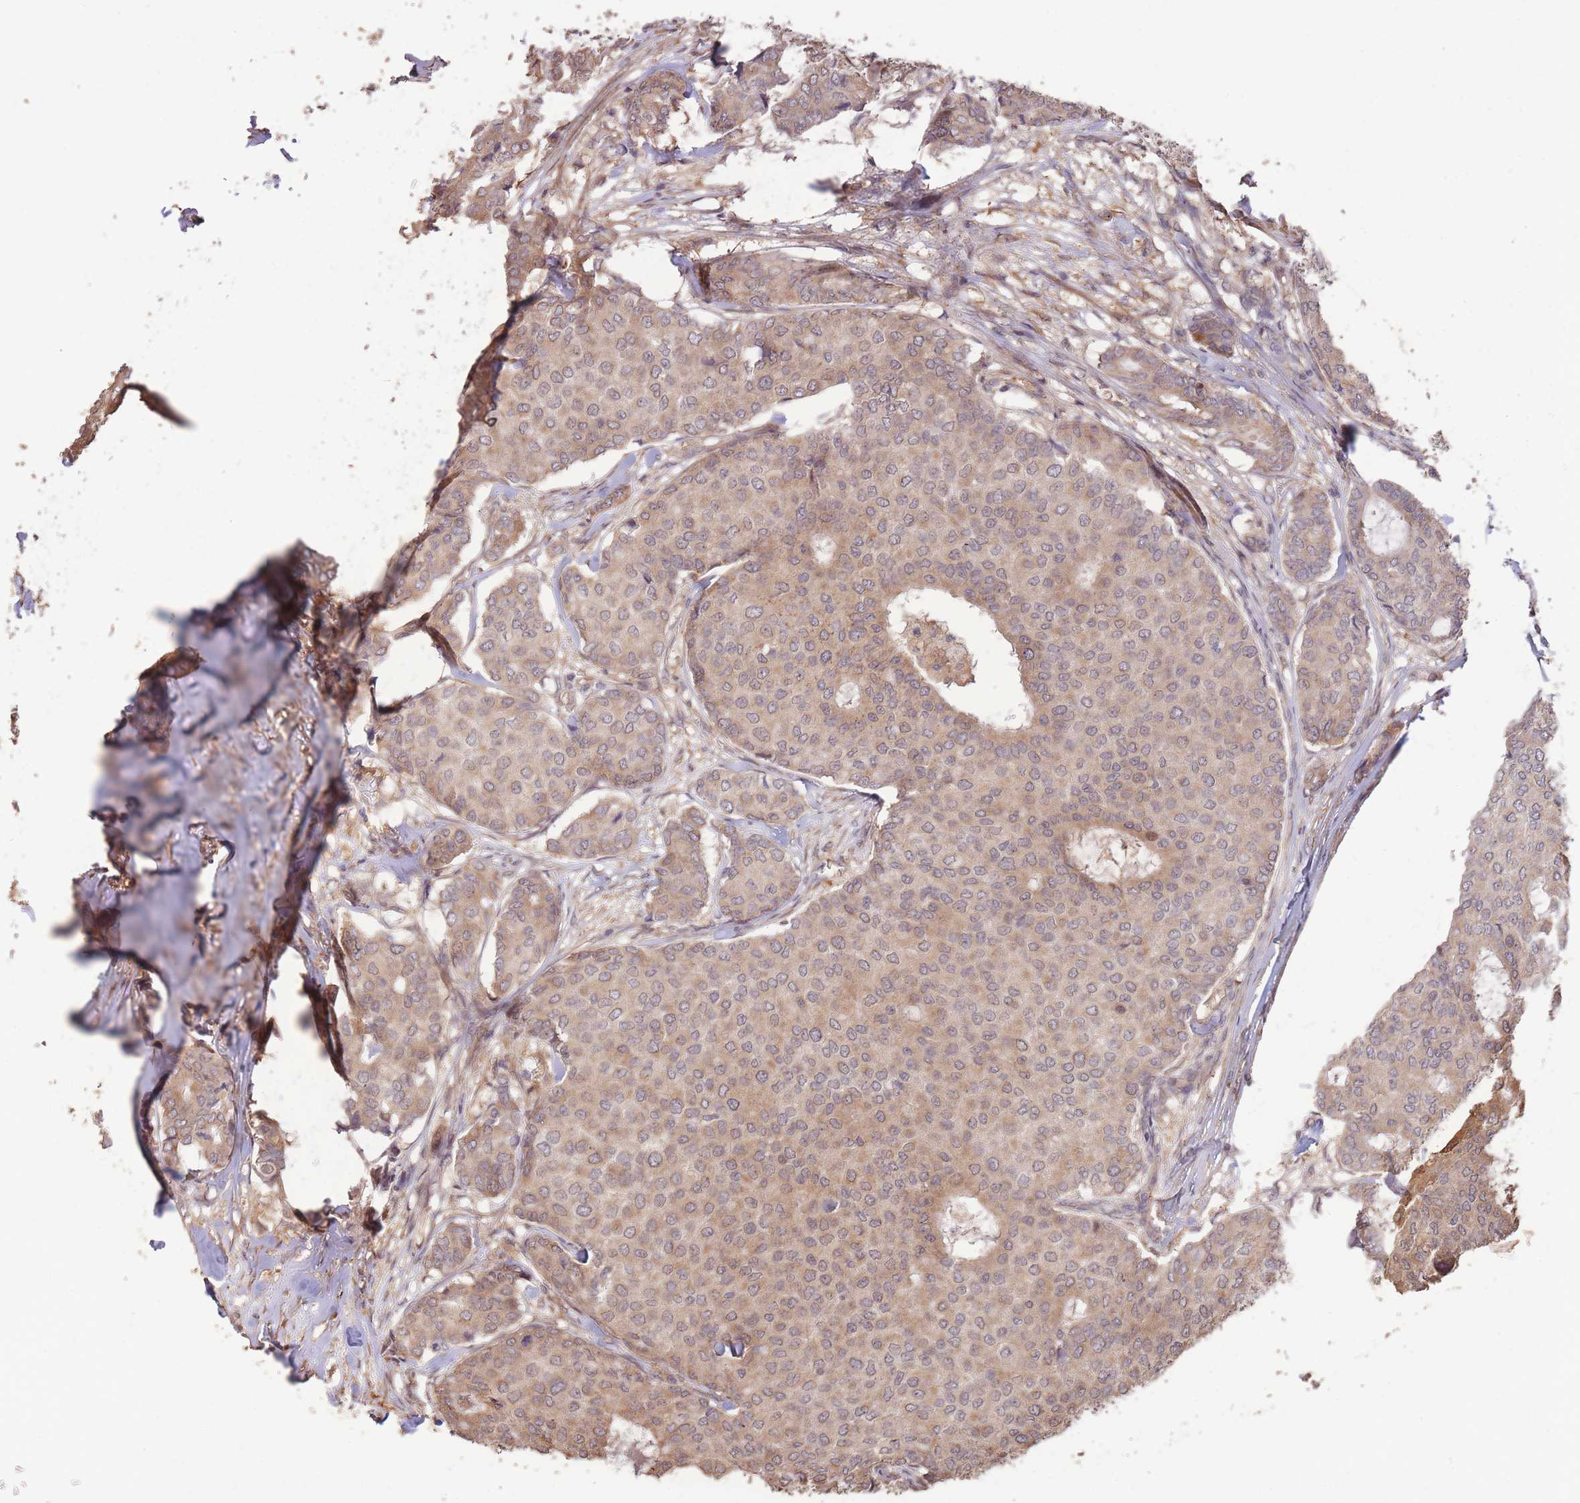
{"staining": {"intensity": "moderate", "quantity": ">75%", "location": "cytoplasmic/membranous"}, "tissue": "breast cancer", "cell_type": "Tumor cells", "image_type": "cancer", "snomed": [{"axis": "morphology", "description": "Duct carcinoma"}, {"axis": "topography", "description": "Breast"}], "caption": "Tumor cells show medium levels of moderate cytoplasmic/membranous staining in about >75% of cells in human infiltrating ductal carcinoma (breast).", "gene": "RGS14", "patient": {"sex": "female", "age": 75}}